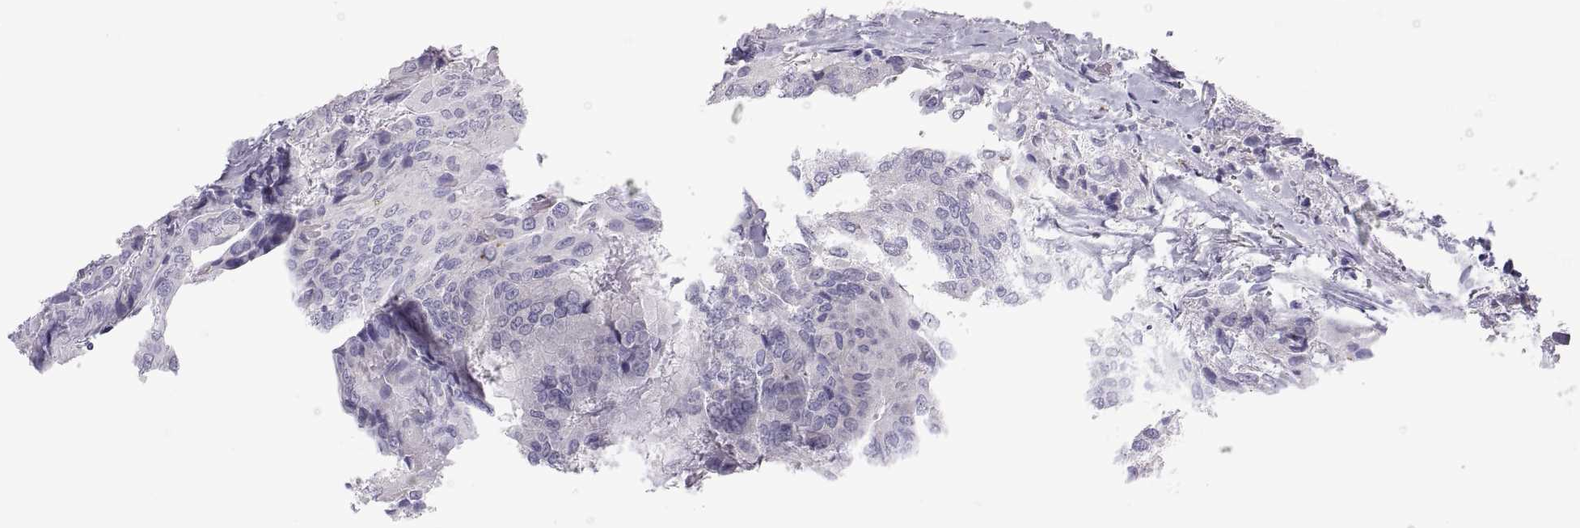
{"staining": {"intensity": "negative", "quantity": "none", "location": "none"}, "tissue": "thyroid cancer", "cell_type": "Tumor cells", "image_type": "cancer", "snomed": [{"axis": "morphology", "description": "Papillary adenocarcinoma, NOS"}, {"axis": "topography", "description": "Thyroid gland"}], "caption": "This is a image of immunohistochemistry staining of papillary adenocarcinoma (thyroid), which shows no expression in tumor cells.", "gene": "RGS19", "patient": {"sex": "female", "age": 68}}